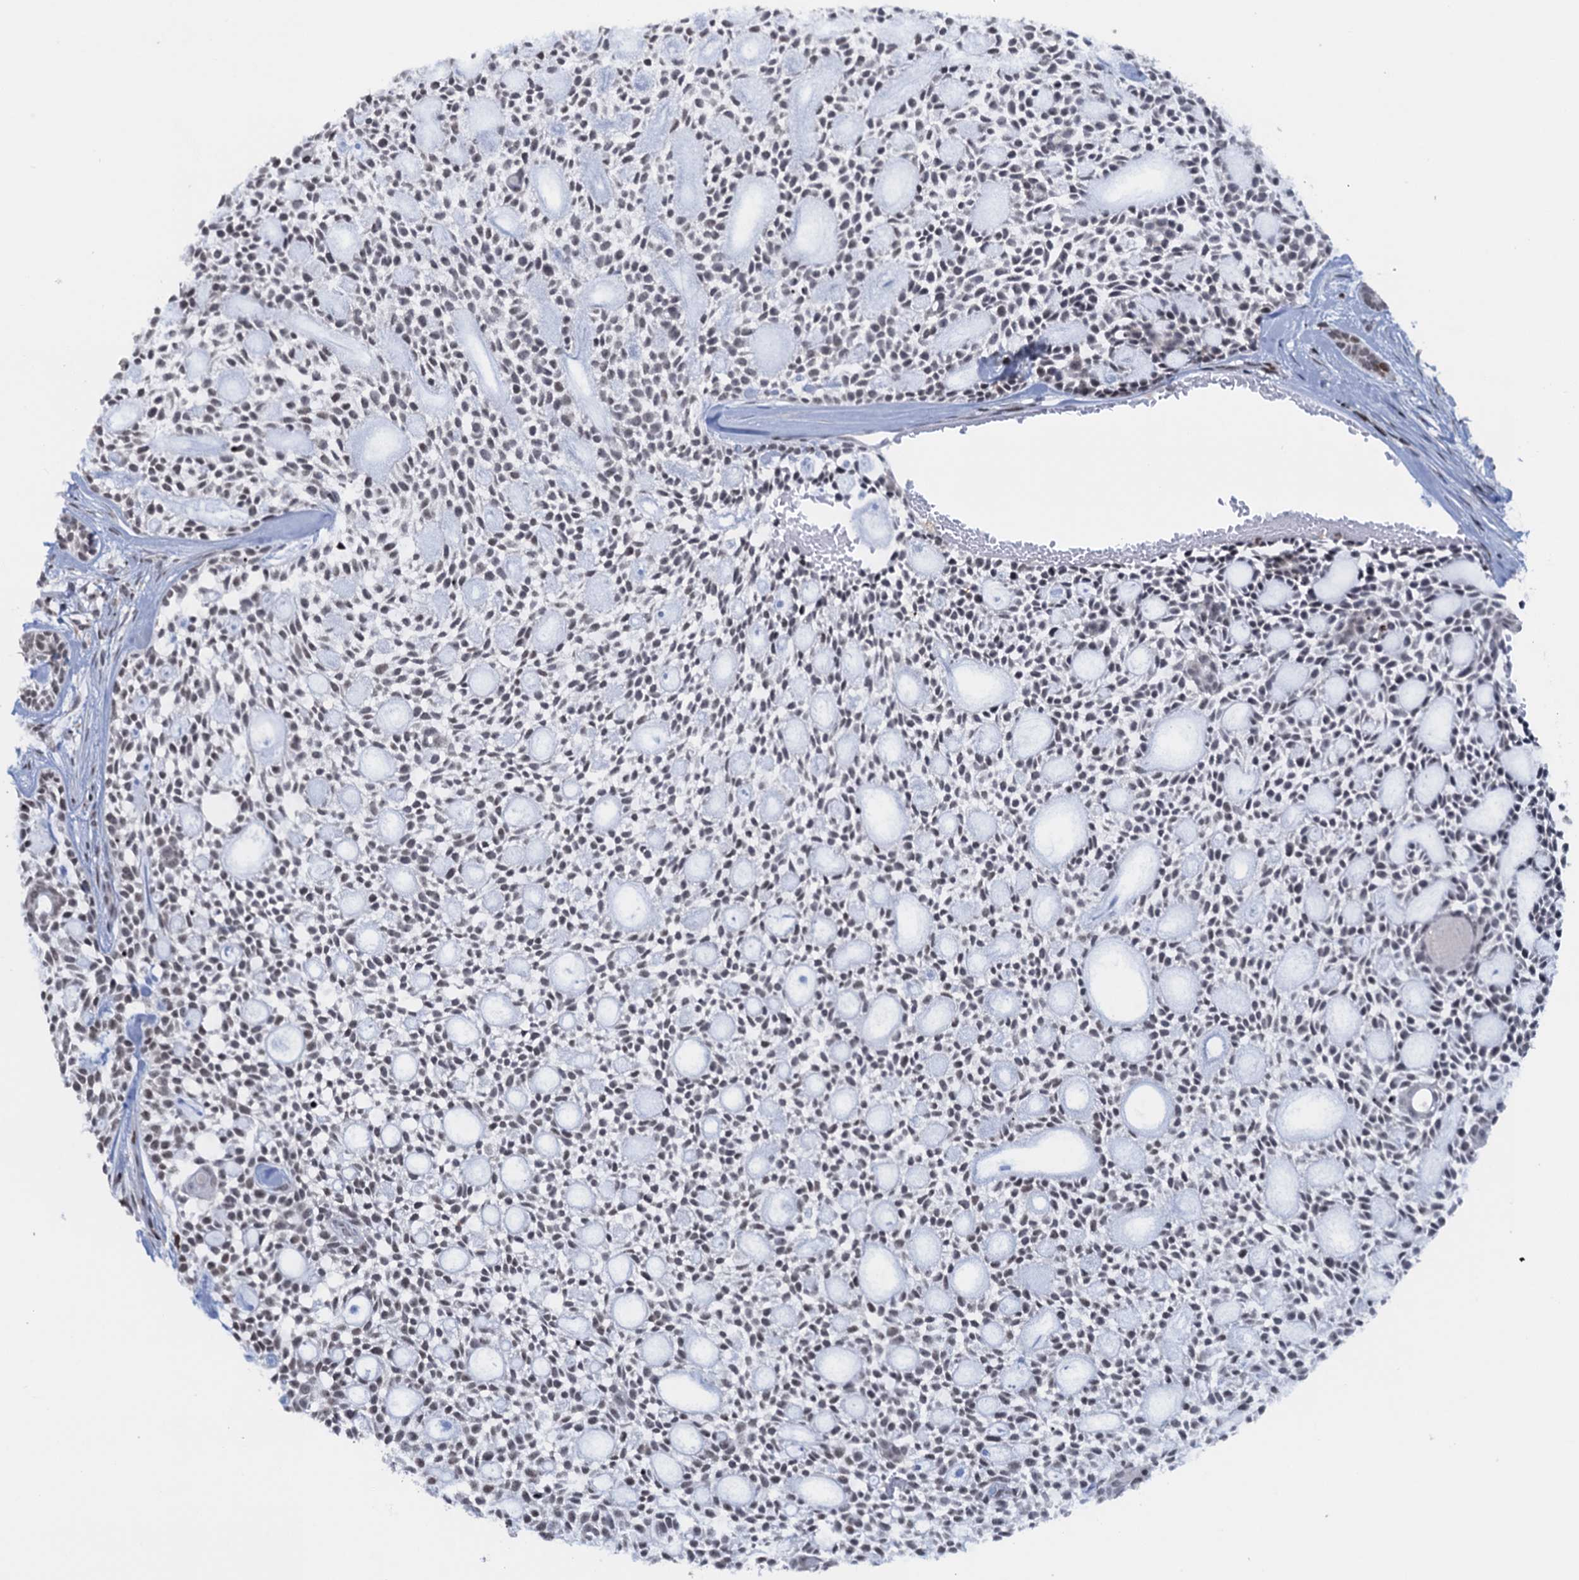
{"staining": {"intensity": "negative", "quantity": "none", "location": "none"}, "tissue": "head and neck cancer", "cell_type": "Tumor cells", "image_type": "cancer", "snomed": [{"axis": "morphology", "description": "Adenocarcinoma, NOS"}, {"axis": "topography", "description": "Subcutis"}, {"axis": "topography", "description": "Head-Neck"}], "caption": "IHC of head and neck cancer displays no staining in tumor cells. (DAB (3,3'-diaminobenzidine) immunohistochemistry (IHC) visualized using brightfield microscopy, high magnification).", "gene": "FYB1", "patient": {"sex": "female", "age": 73}}